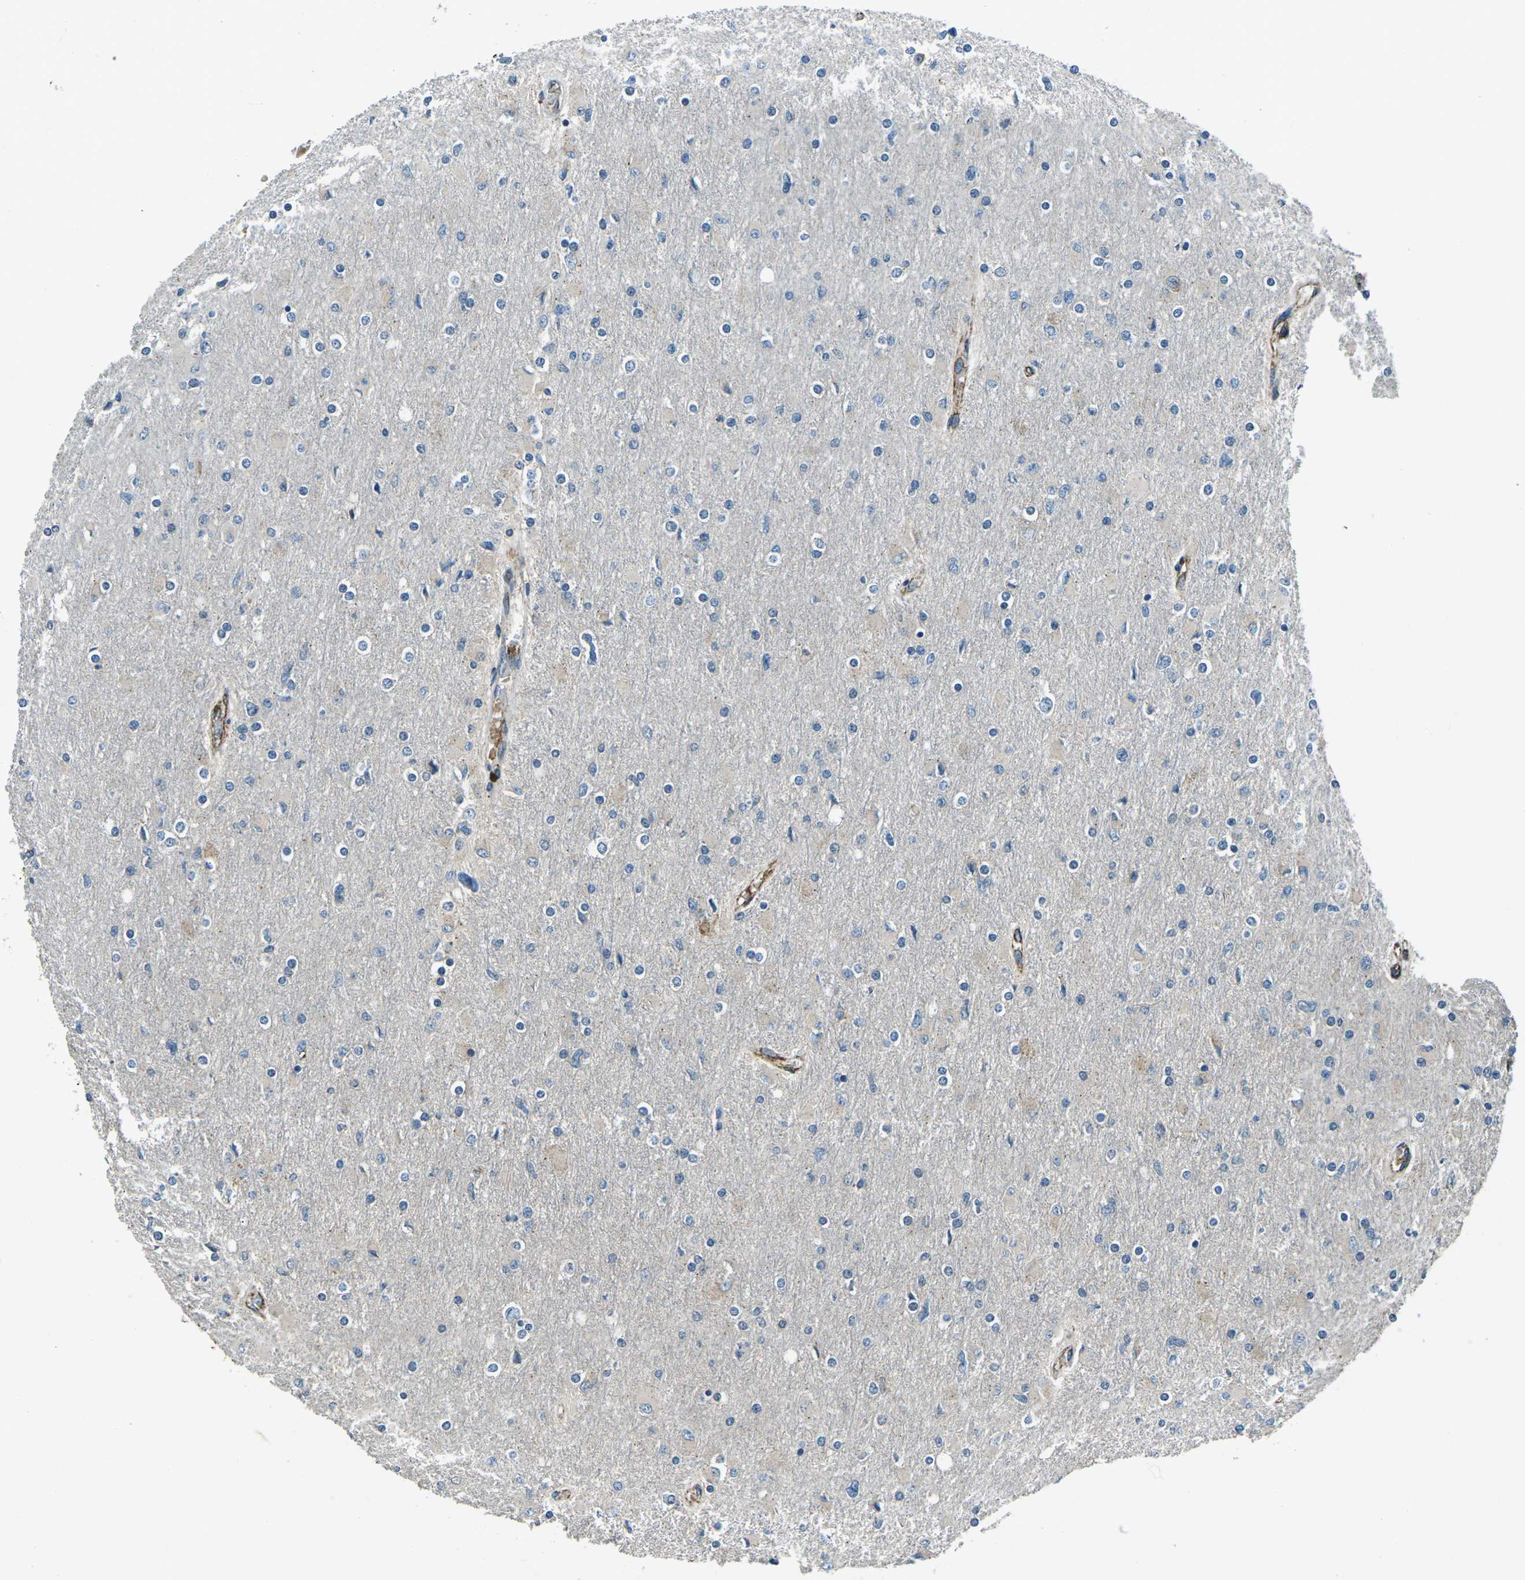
{"staining": {"intensity": "negative", "quantity": "none", "location": "none"}, "tissue": "glioma", "cell_type": "Tumor cells", "image_type": "cancer", "snomed": [{"axis": "morphology", "description": "Glioma, malignant, High grade"}, {"axis": "topography", "description": "Cerebral cortex"}], "caption": "Glioma stained for a protein using immunohistochemistry reveals no expression tumor cells.", "gene": "AFAP1", "patient": {"sex": "female", "age": 36}}